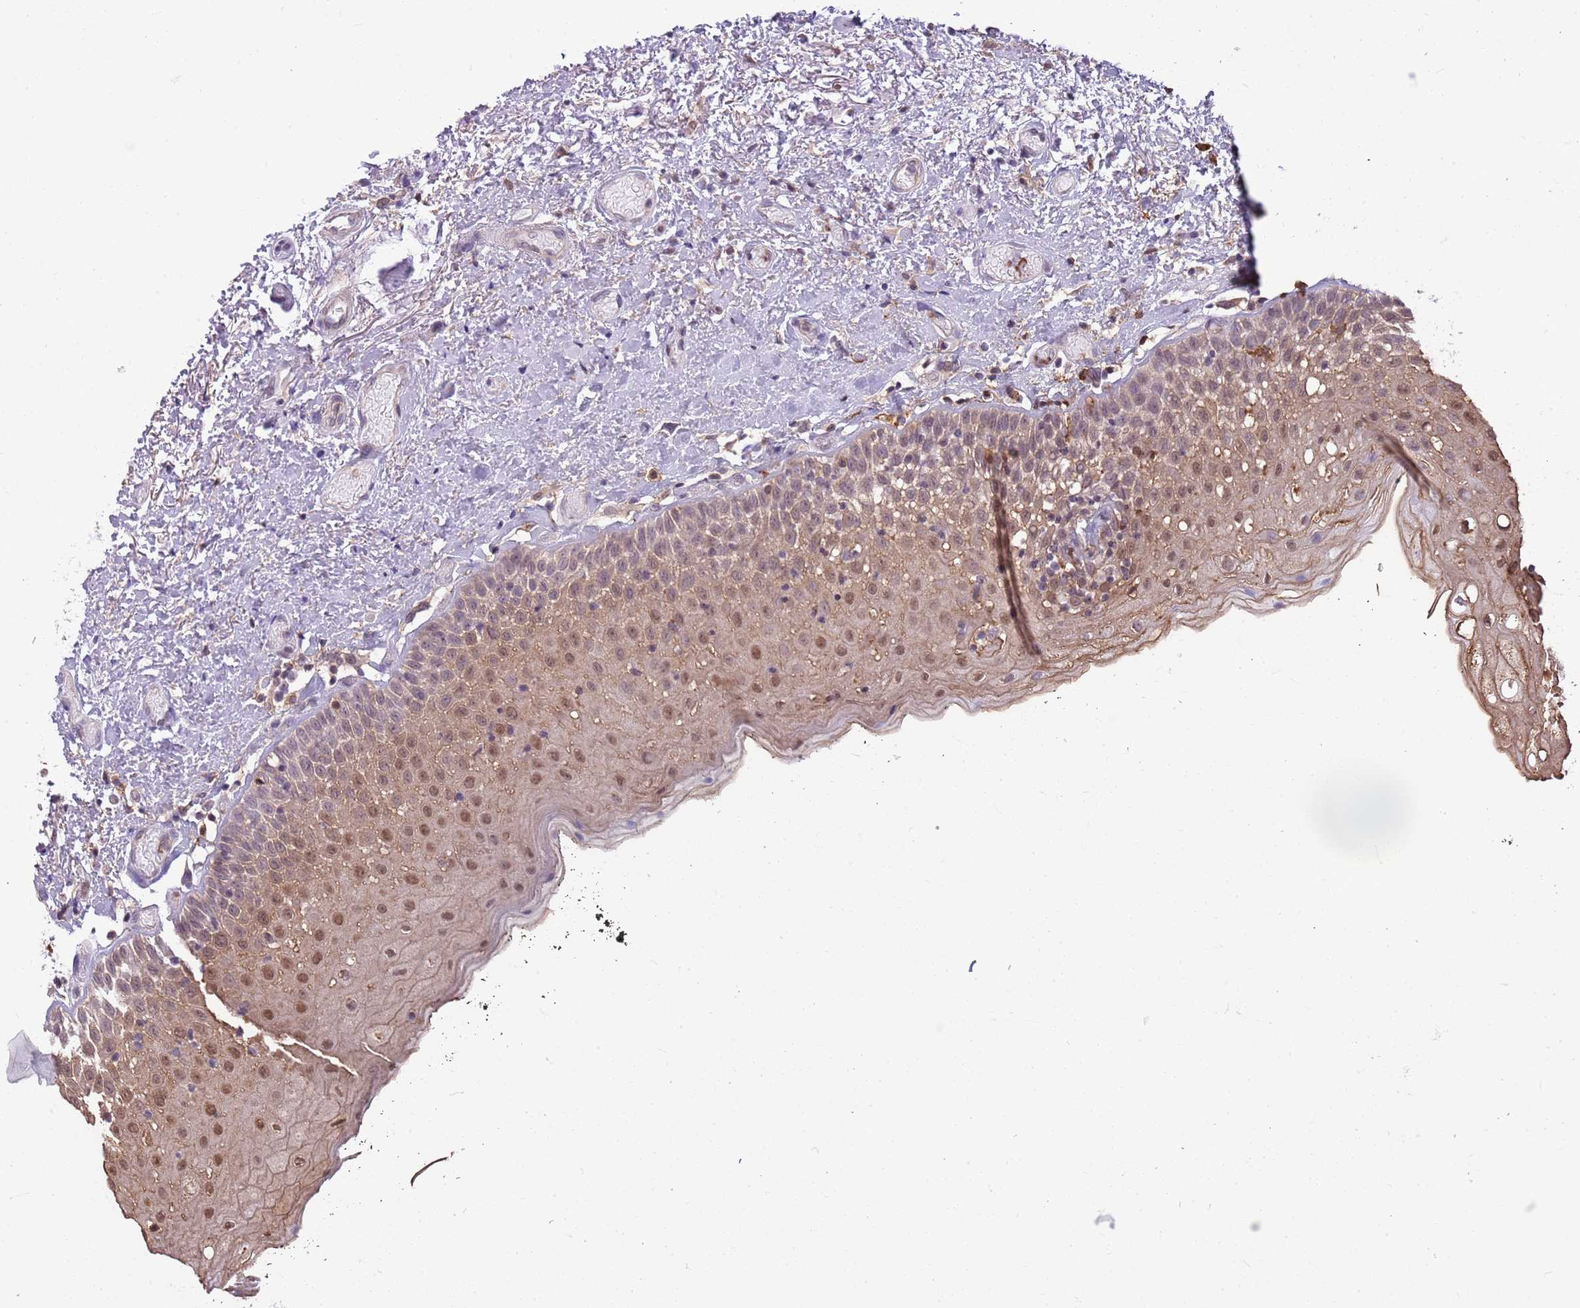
{"staining": {"intensity": "moderate", "quantity": ">75%", "location": "nuclear"}, "tissue": "oral mucosa", "cell_type": "Squamous epithelial cells", "image_type": "normal", "snomed": [{"axis": "morphology", "description": "Normal tissue, NOS"}, {"axis": "topography", "description": "Oral tissue"}], "caption": "DAB immunohistochemical staining of unremarkable oral mucosa displays moderate nuclear protein expression in approximately >75% of squamous epithelial cells.", "gene": "DHX32", "patient": {"sex": "male", "age": 74}}